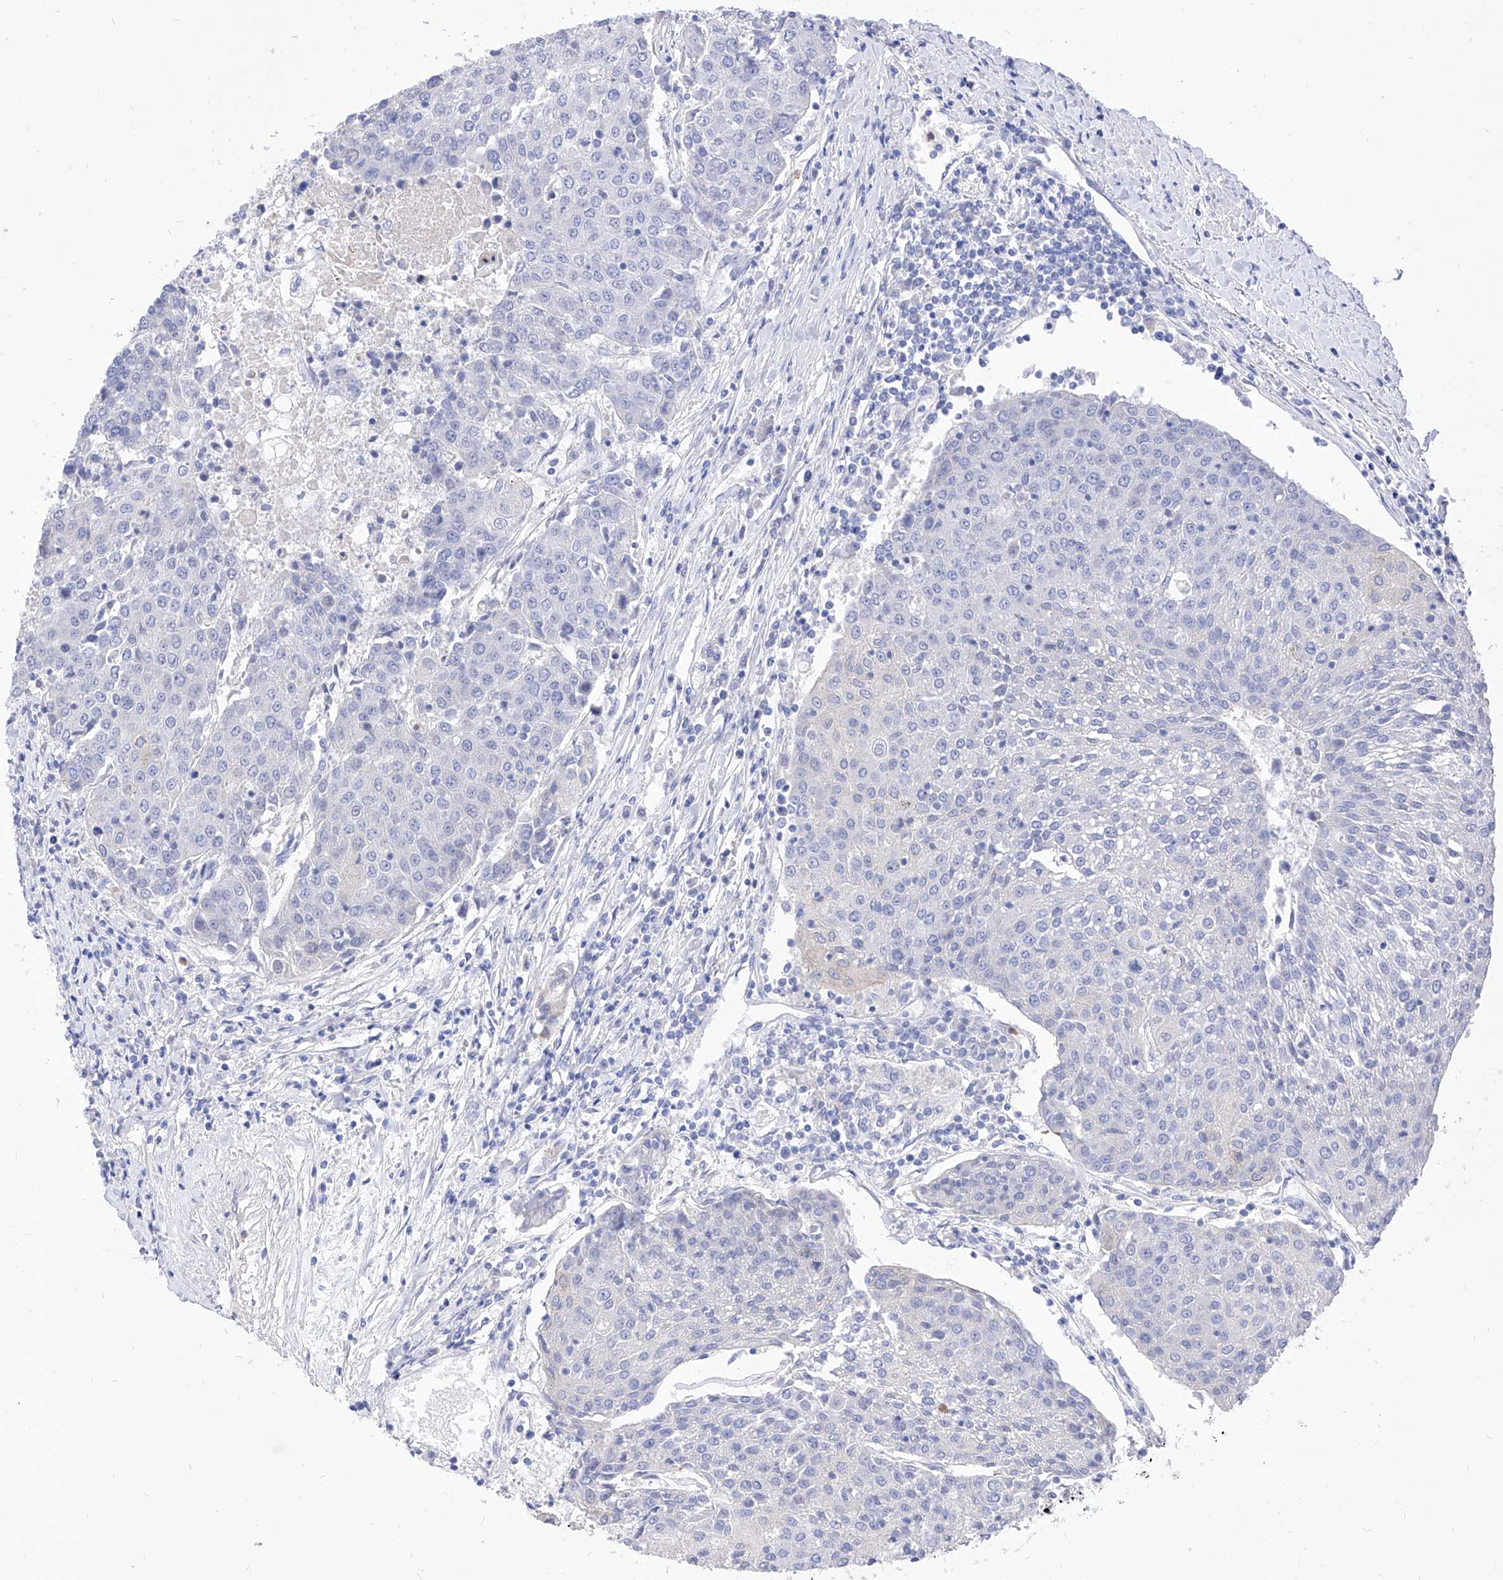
{"staining": {"intensity": "negative", "quantity": "none", "location": "none"}, "tissue": "urothelial cancer", "cell_type": "Tumor cells", "image_type": "cancer", "snomed": [{"axis": "morphology", "description": "Urothelial carcinoma, High grade"}, {"axis": "topography", "description": "Urinary bladder"}], "caption": "DAB (3,3'-diaminobenzidine) immunohistochemical staining of human high-grade urothelial carcinoma exhibits no significant staining in tumor cells.", "gene": "VAX1", "patient": {"sex": "female", "age": 85}}